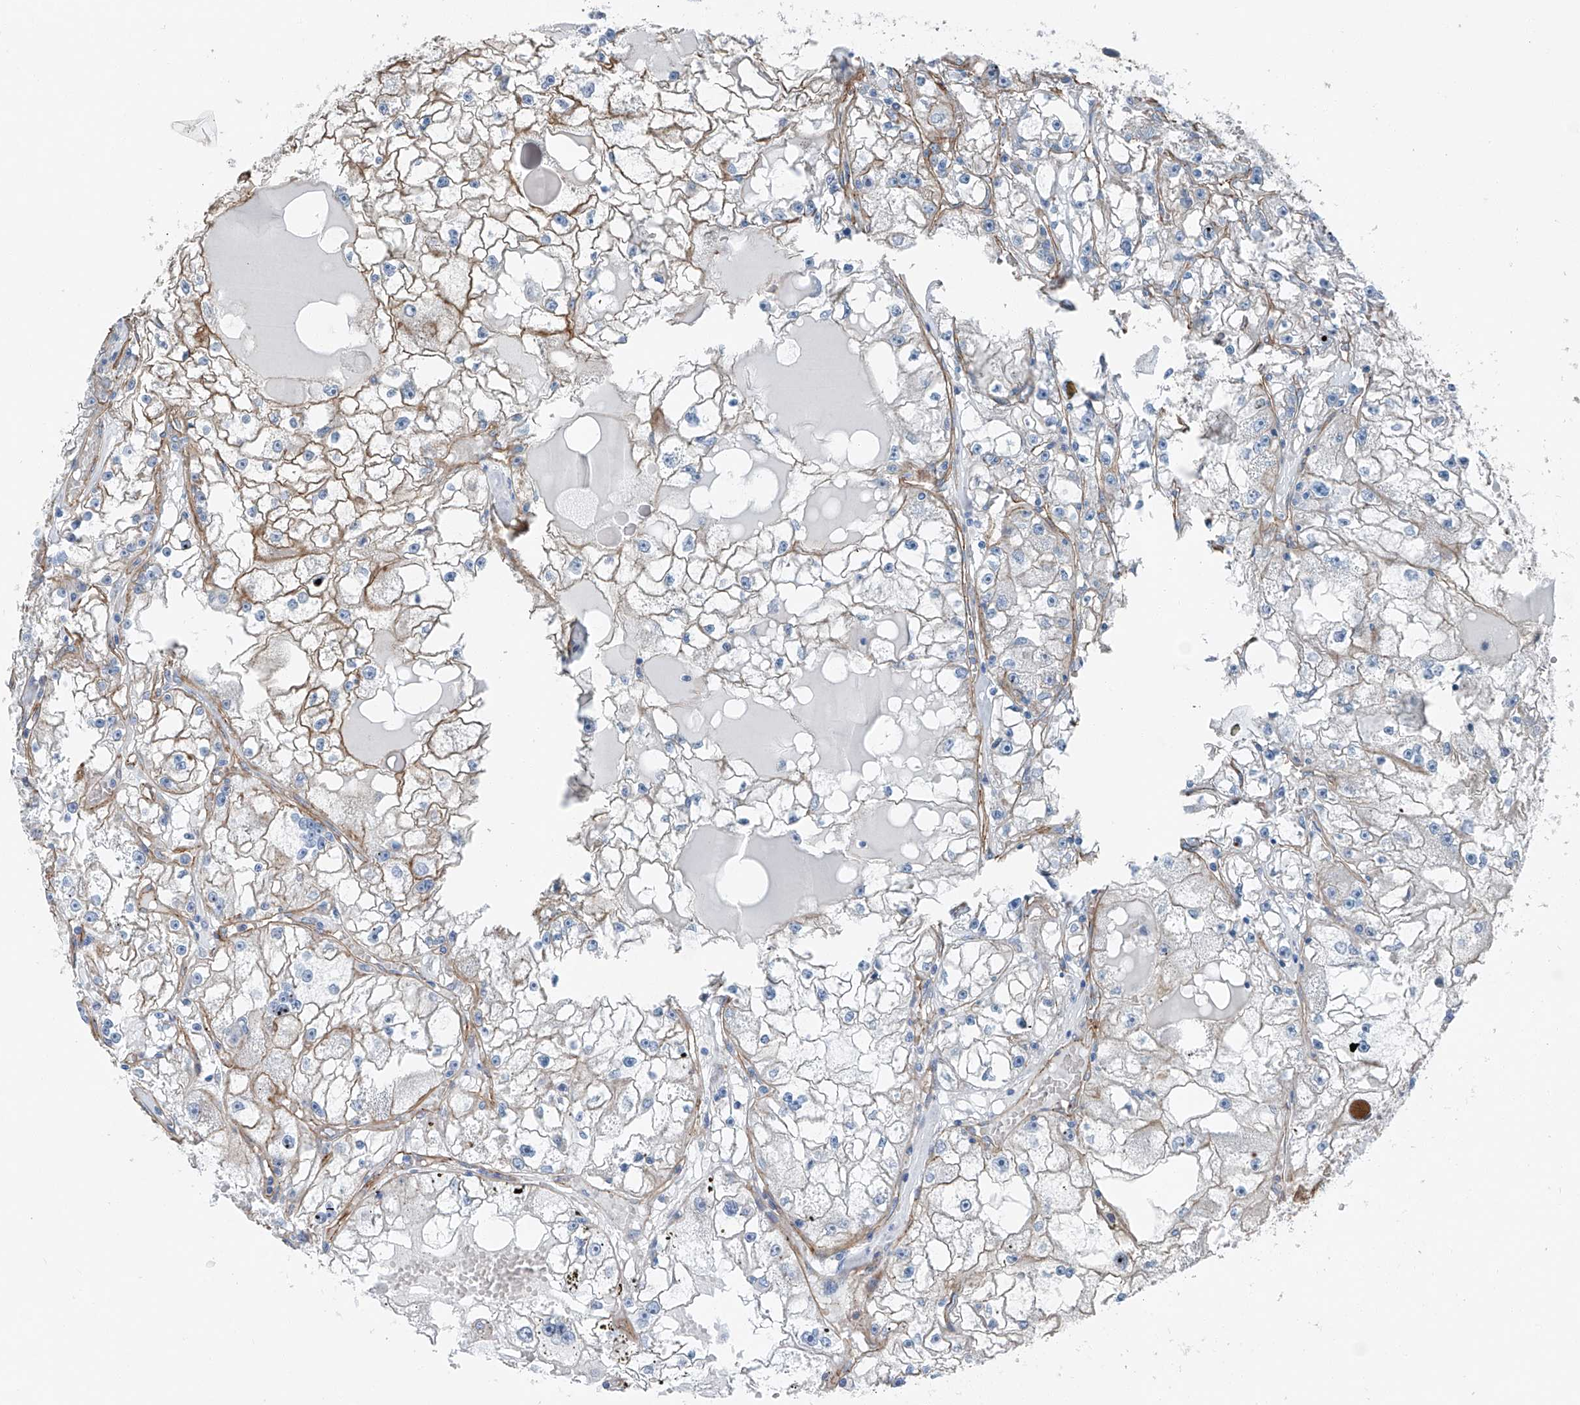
{"staining": {"intensity": "moderate", "quantity": "<25%", "location": "cytoplasmic/membranous"}, "tissue": "renal cancer", "cell_type": "Tumor cells", "image_type": "cancer", "snomed": [{"axis": "morphology", "description": "Adenocarcinoma, NOS"}, {"axis": "topography", "description": "Kidney"}], "caption": "Human renal adenocarcinoma stained with a brown dye displays moderate cytoplasmic/membranous positive expression in about <25% of tumor cells.", "gene": "THEMIS2", "patient": {"sex": "male", "age": 56}}